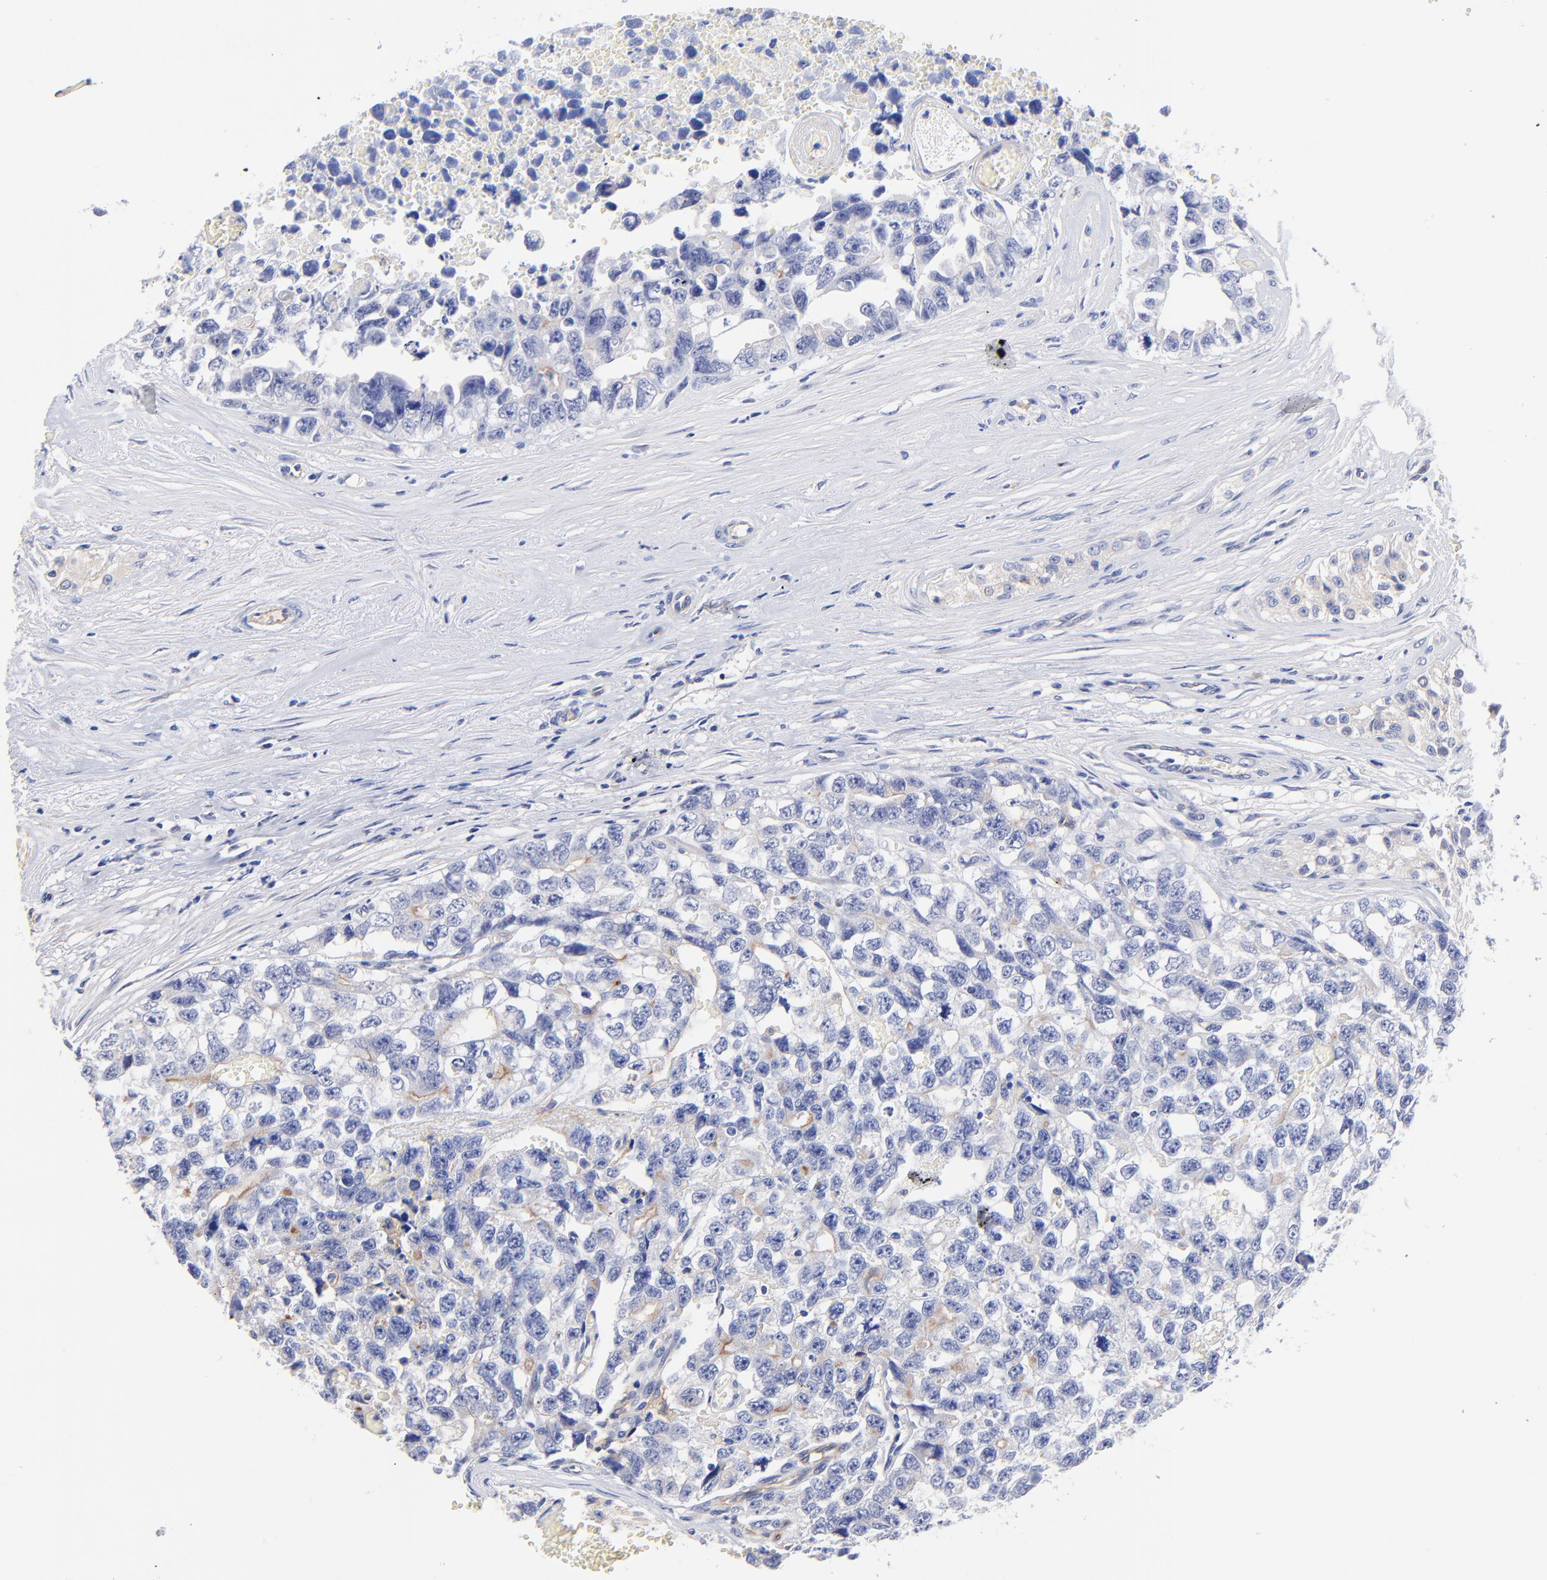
{"staining": {"intensity": "negative", "quantity": "none", "location": "none"}, "tissue": "testis cancer", "cell_type": "Tumor cells", "image_type": "cancer", "snomed": [{"axis": "morphology", "description": "Carcinoma, Embryonal, NOS"}, {"axis": "topography", "description": "Testis"}], "caption": "Photomicrograph shows no significant protein expression in tumor cells of testis embryonal carcinoma.", "gene": "SLC44A2", "patient": {"sex": "male", "age": 31}}